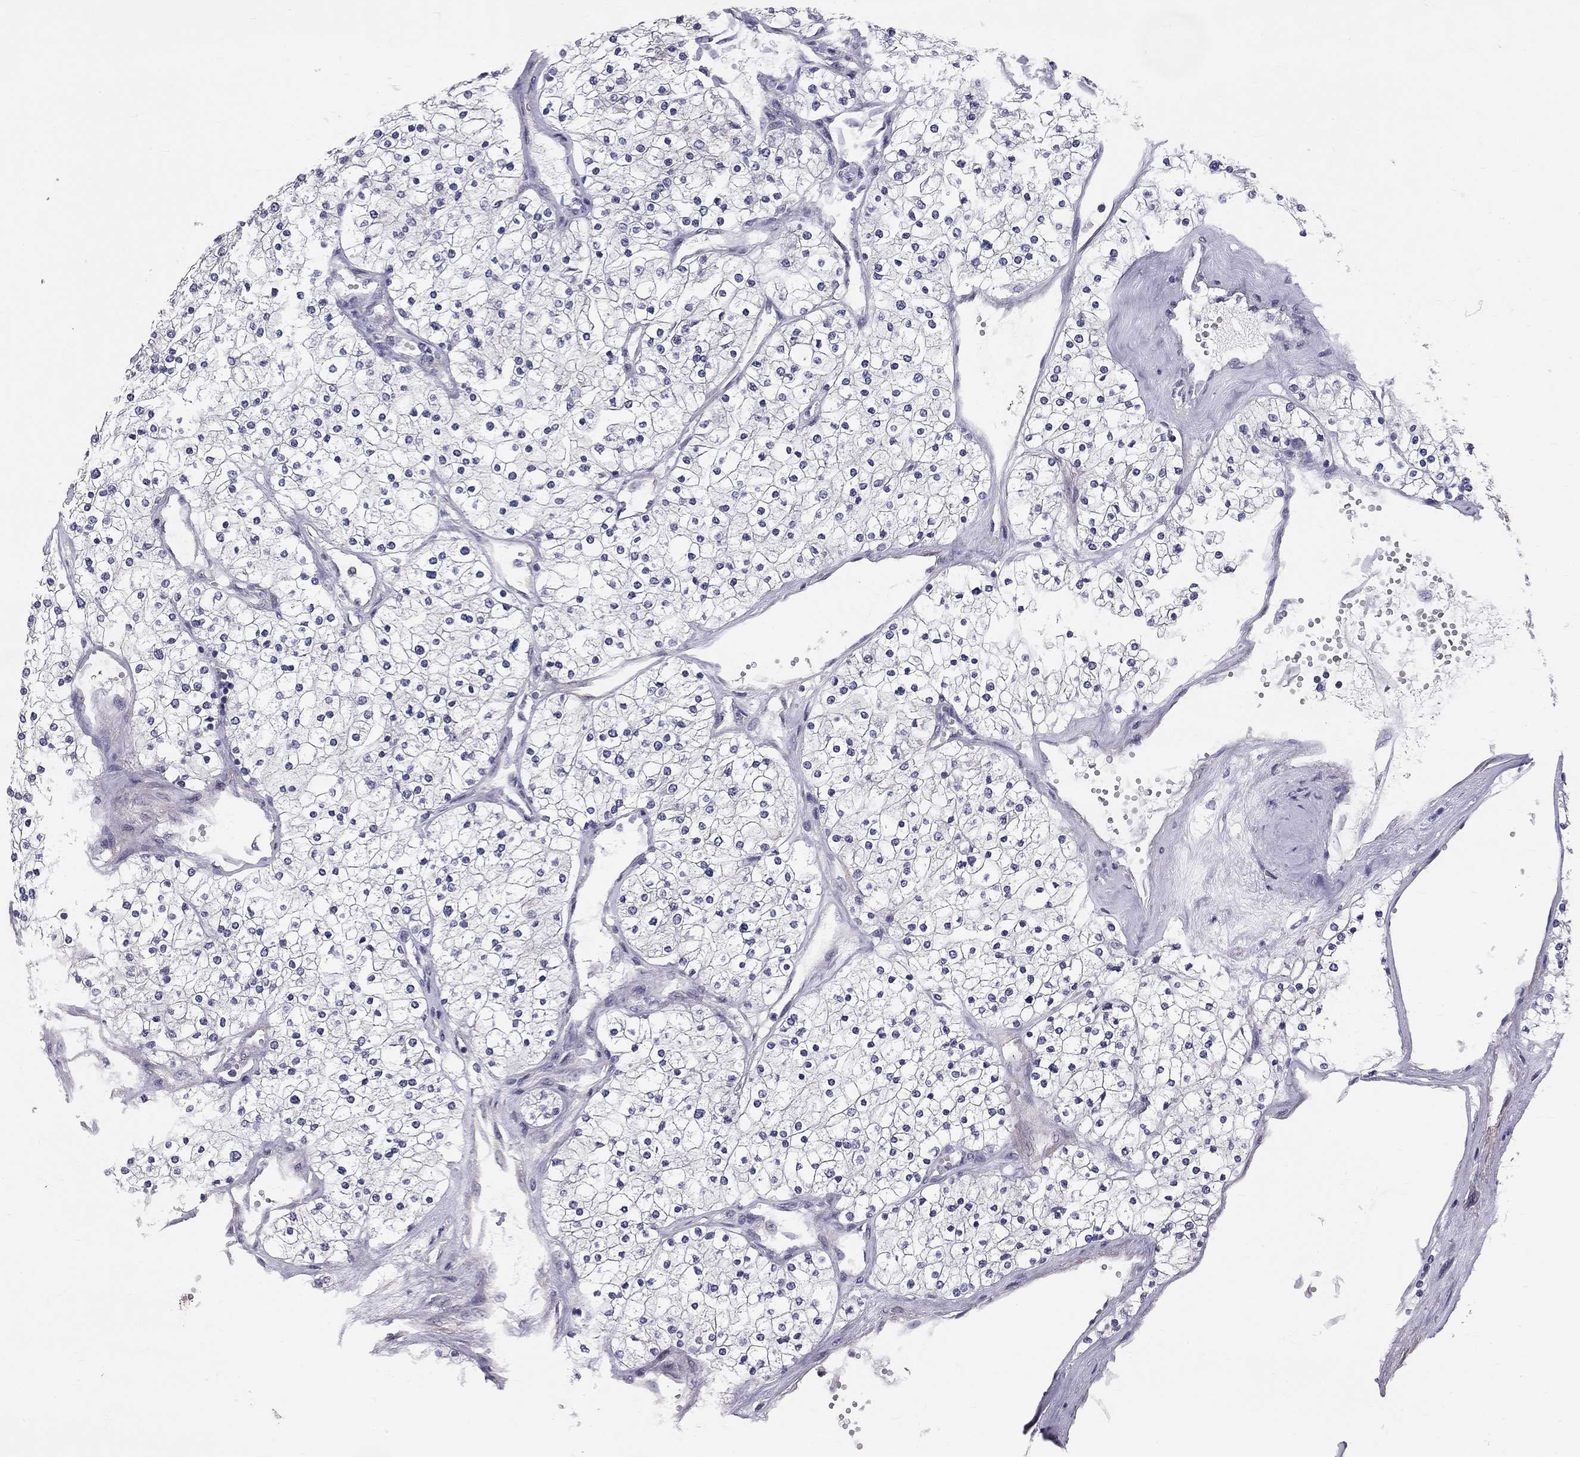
{"staining": {"intensity": "negative", "quantity": "none", "location": "none"}, "tissue": "renal cancer", "cell_type": "Tumor cells", "image_type": "cancer", "snomed": [{"axis": "morphology", "description": "Adenocarcinoma, NOS"}, {"axis": "topography", "description": "Kidney"}], "caption": "Tumor cells show no significant positivity in adenocarcinoma (renal).", "gene": "GJB4", "patient": {"sex": "male", "age": 80}}